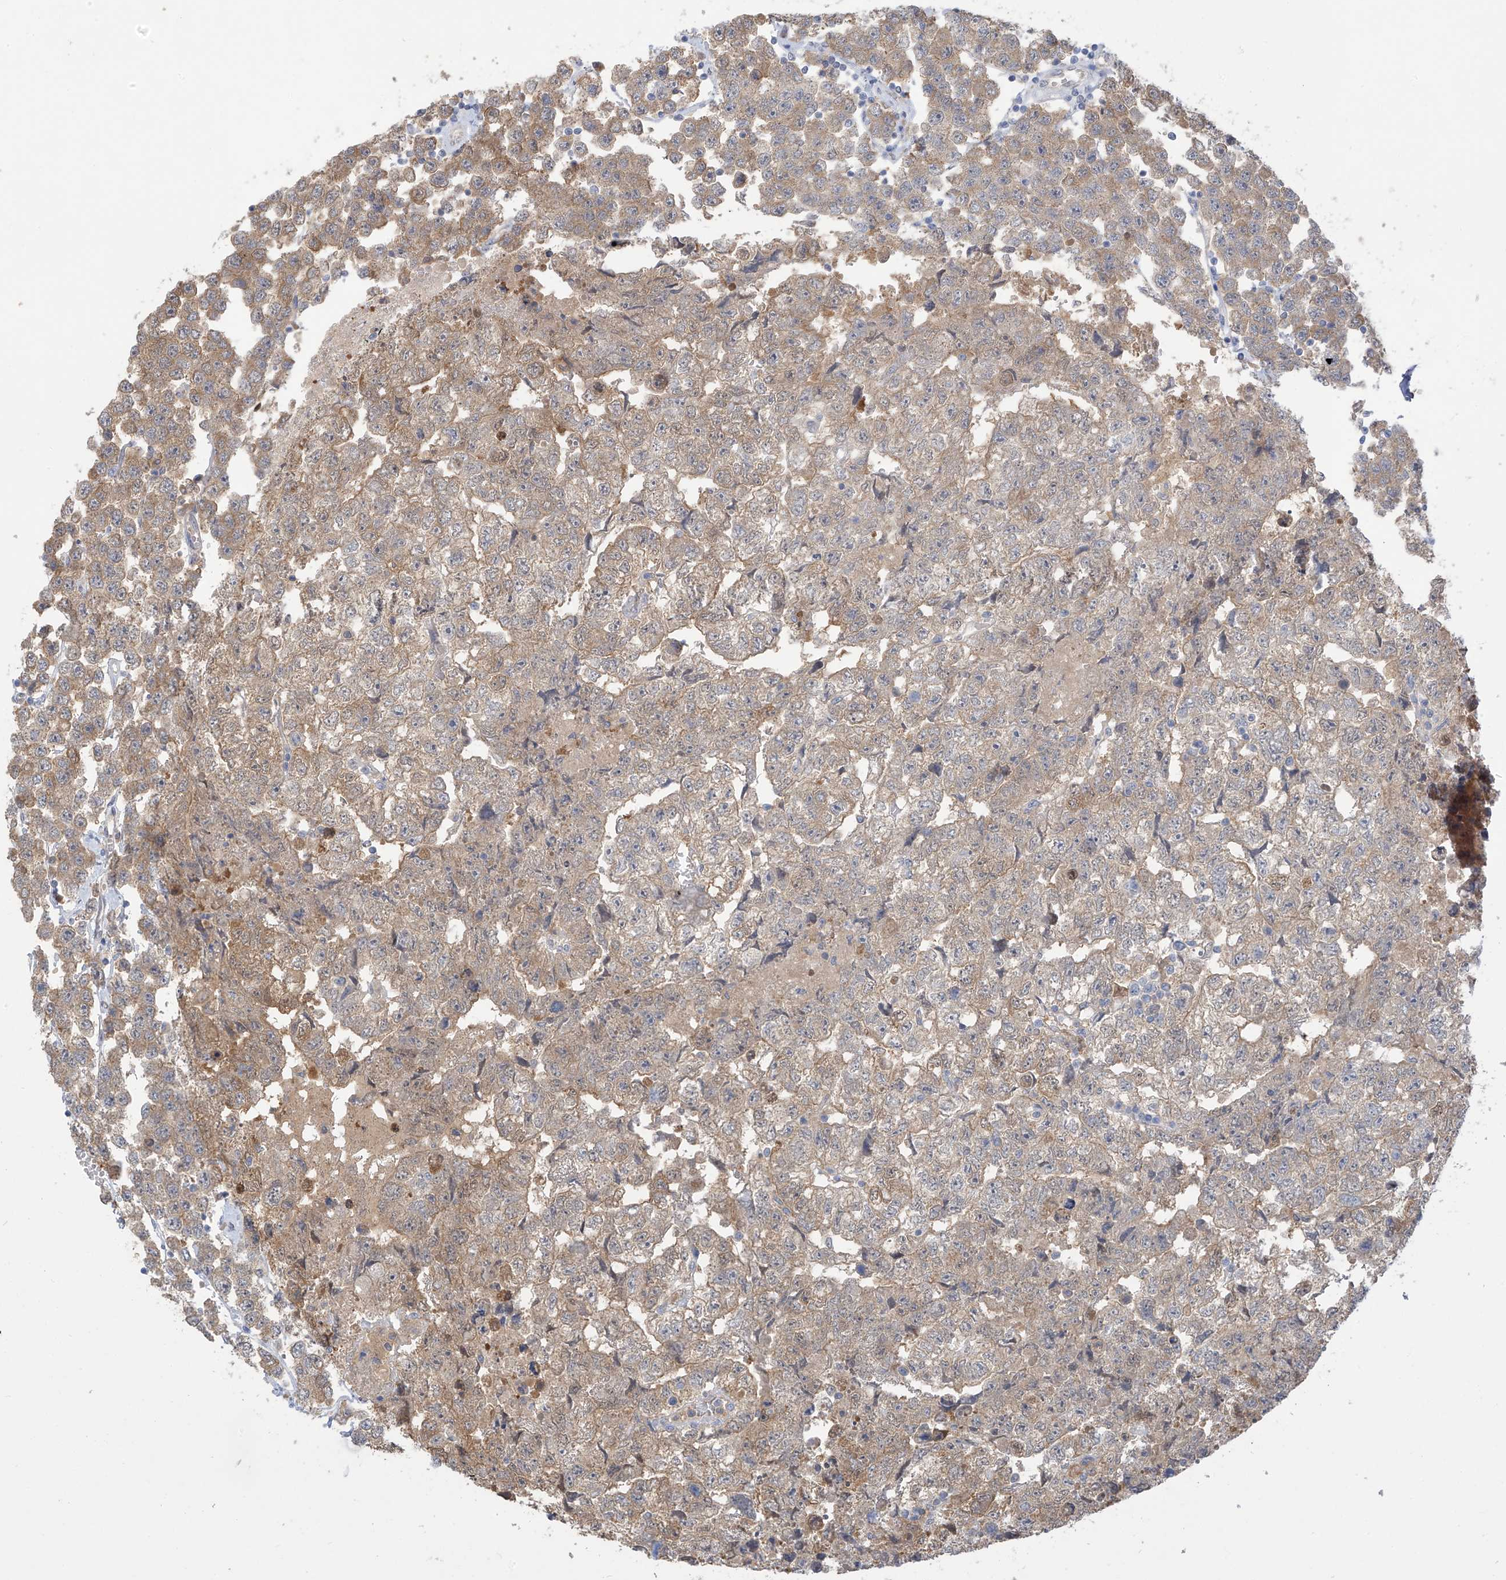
{"staining": {"intensity": "moderate", "quantity": ">75%", "location": "cytoplasmic/membranous"}, "tissue": "testis cancer", "cell_type": "Tumor cells", "image_type": "cancer", "snomed": [{"axis": "morphology", "description": "Carcinoma, Embryonal, NOS"}, {"axis": "topography", "description": "Testis"}], "caption": "Testis cancer stained for a protein demonstrates moderate cytoplasmic/membranous positivity in tumor cells.", "gene": "IDH1", "patient": {"sex": "male", "age": 36}}